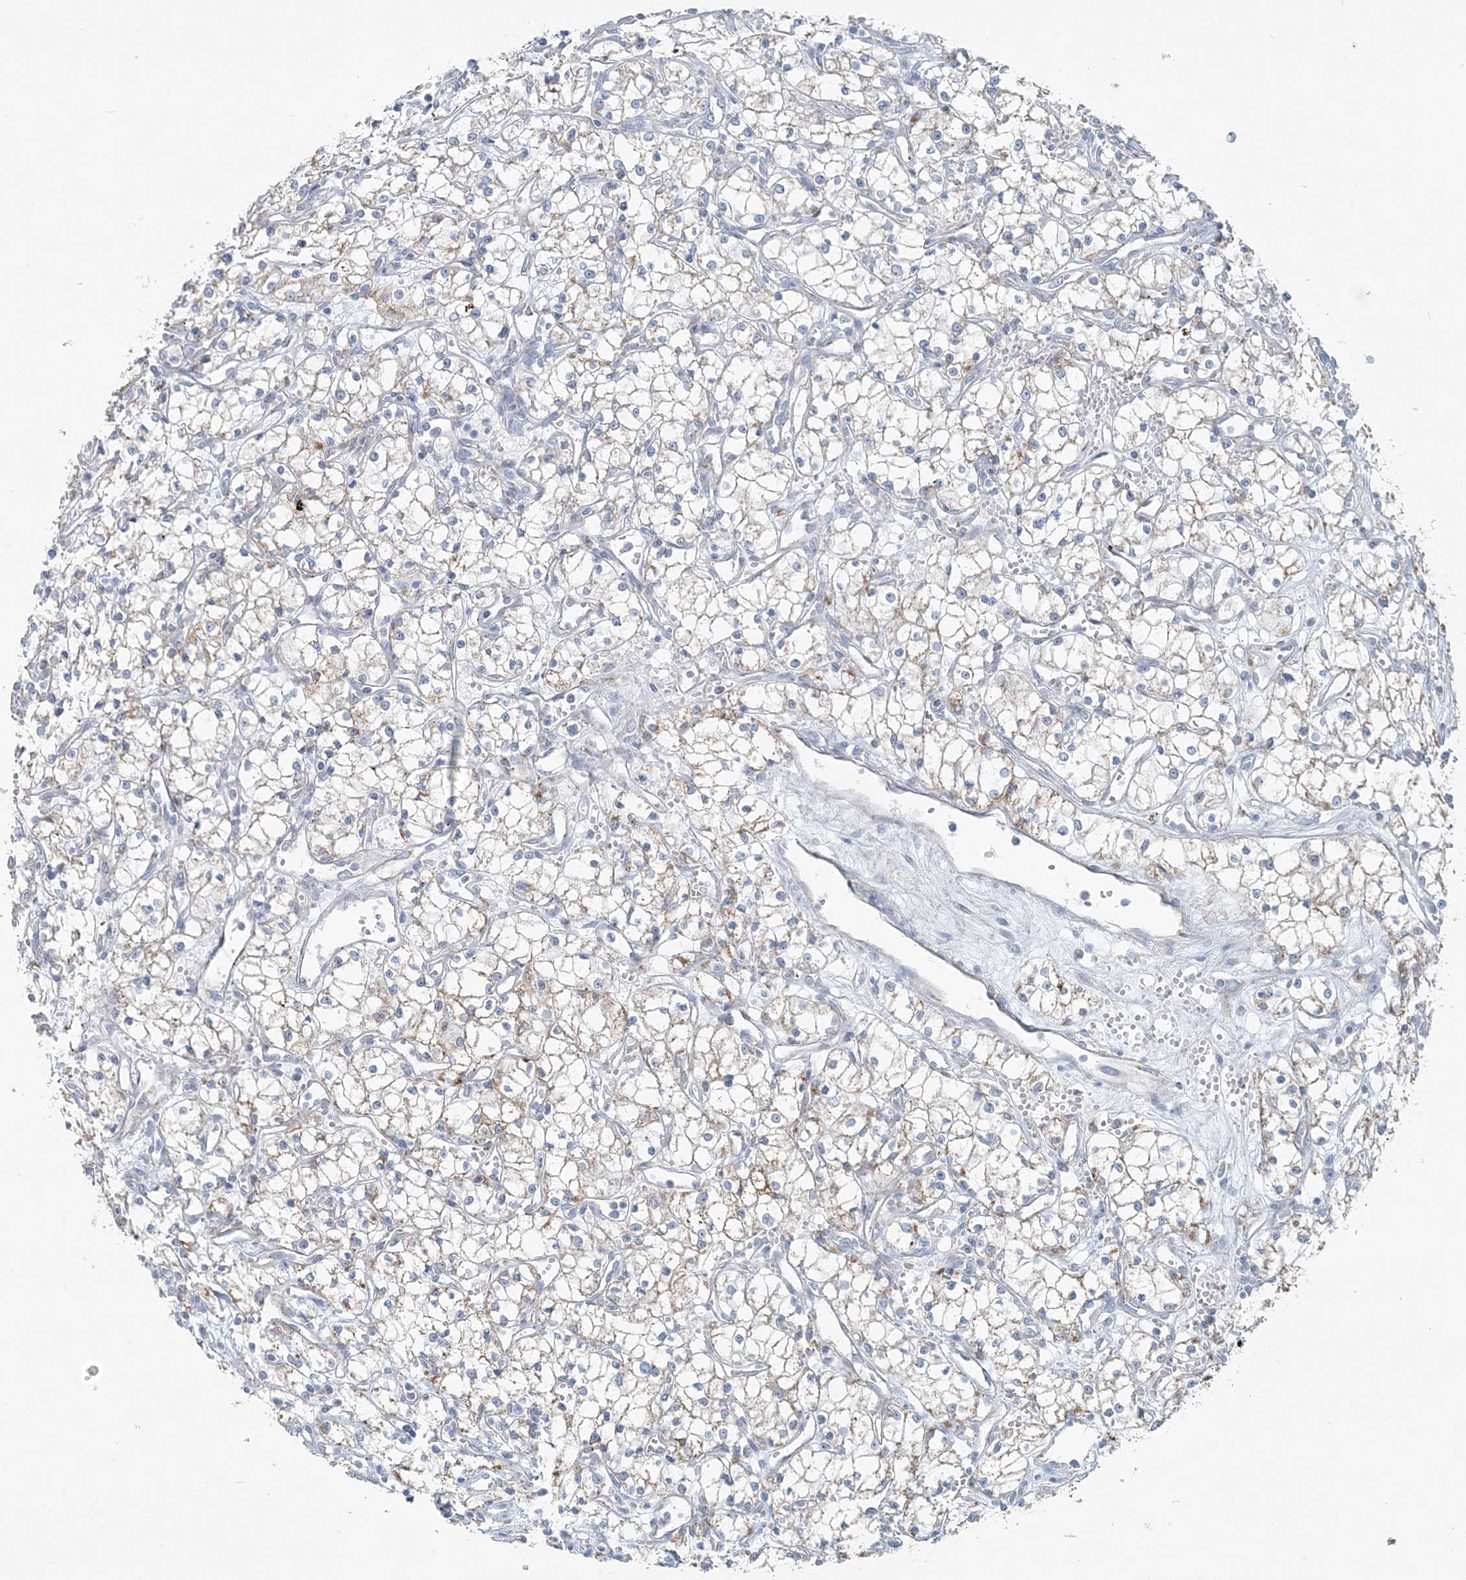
{"staining": {"intensity": "weak", "quantity": "25%-75%", "location": "cytoplasmic/membranous"}, "tissue": "renal cancer", "cell_type": "Tumor cells", "image_type": "cancer", "snomed": [{"axis": "morphology", "description": "Adenocarcinoma, NOS"}, {"axis": "topography", "description": "Kidney"}], "caption": "Protein expression analysis of renal cancer displays weak cytoplasmic/membranous expression in about 25%-75% of tumor cells.", "gene": "PCCB", "patient": {"sex": "male", "age": 59}}